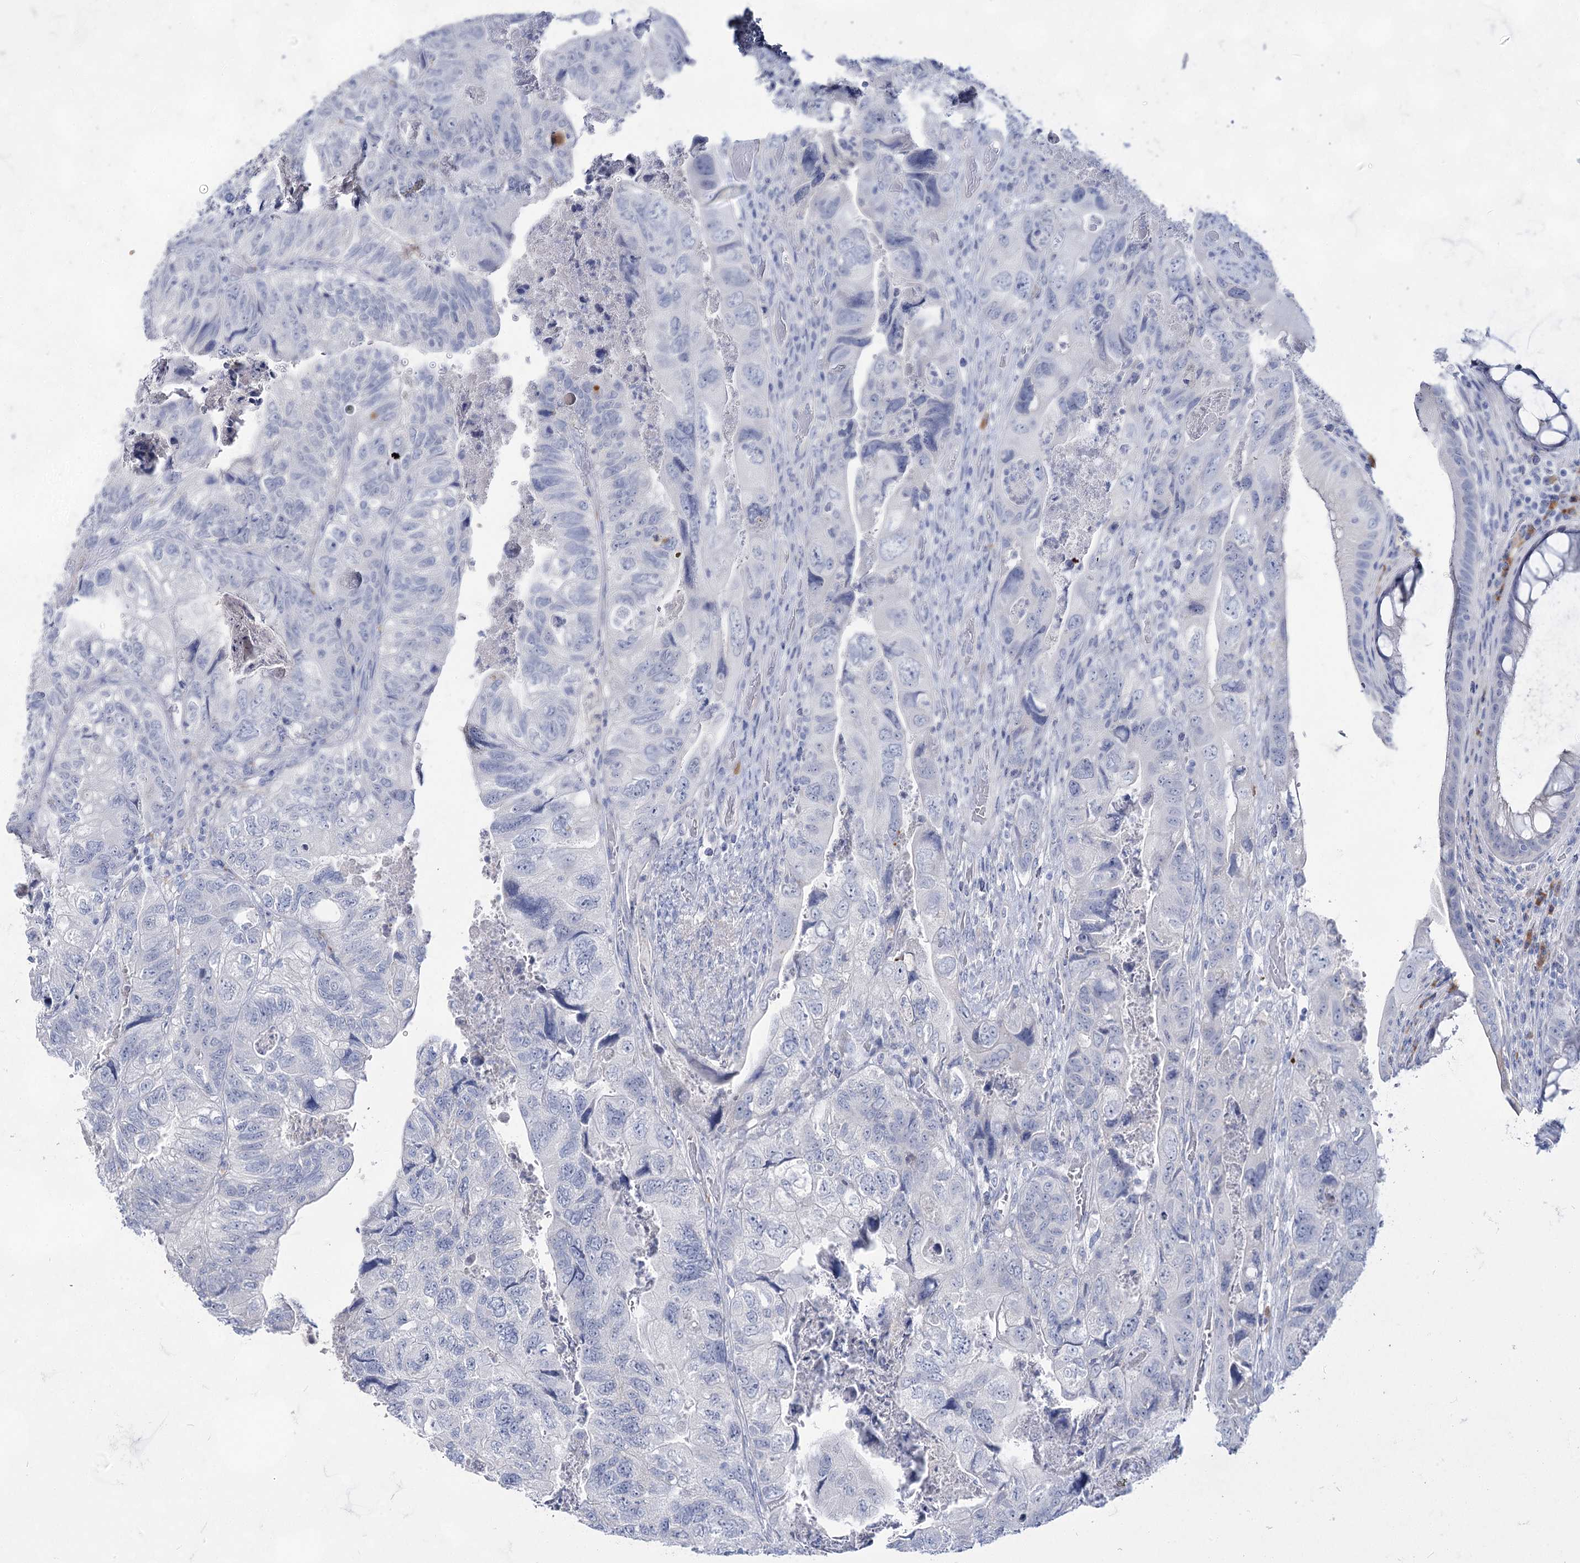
{"staining": {"intensity": "negative", "quantity": "none", "location": "none"}, "tissue": "colorectal cancer", "cell_type": "Tumor cells", "image_type": "cancer", "snomed": [{"axis": "morphology", "description": "Adenocarcinoma, NOS"}, {"axis": "topography", "description": "Rectum"}], "caption": "High magnification brightfield microscopy of colorectal cancer stained with DAB (3,3'-diaminobenzidine) (brown) and counterstained with hematoxylin (blue): tumor cells show no significant staining.", "gene": "ACRV1", "patient": {"sex": "male", "age": 63}}